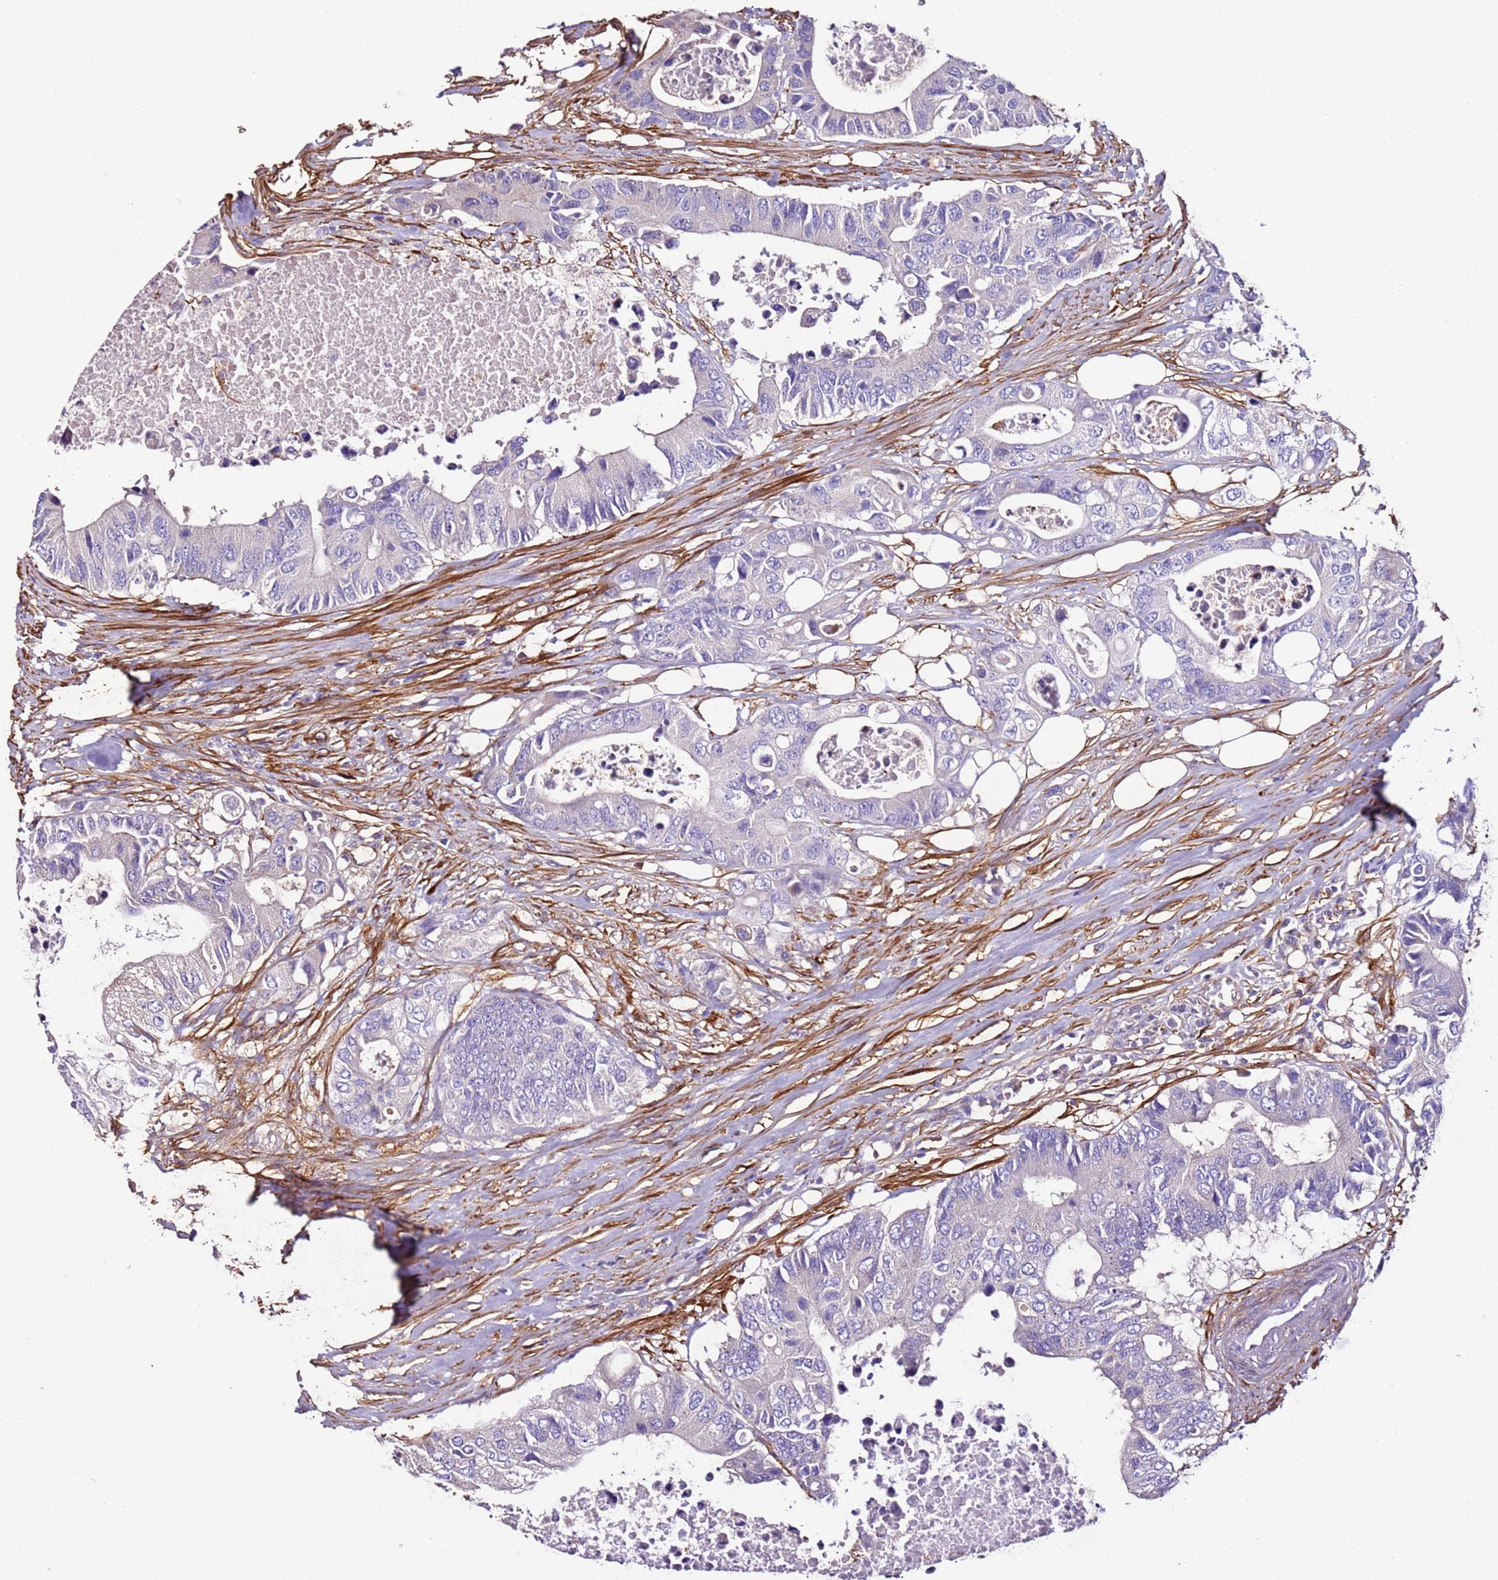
{"staining": {"intensity": "negative", "quantity": "none", "location": "none"}, "tissue": "colorectal cancer", "cell_type": "Tumor cells", "image_type": "cancer", "snomed": [{"axis": "morphology", "description": "Adenocarcinoma, NOS"}, {"axis": "topography", "description": "Colon"}], "caption": "The photomicrograph demonstrates no significant positivity in tumor cells of adenocarcinoma (colorectal).", "gene": "FAM174C", "patient": {"sex": "male", "age": 71}}